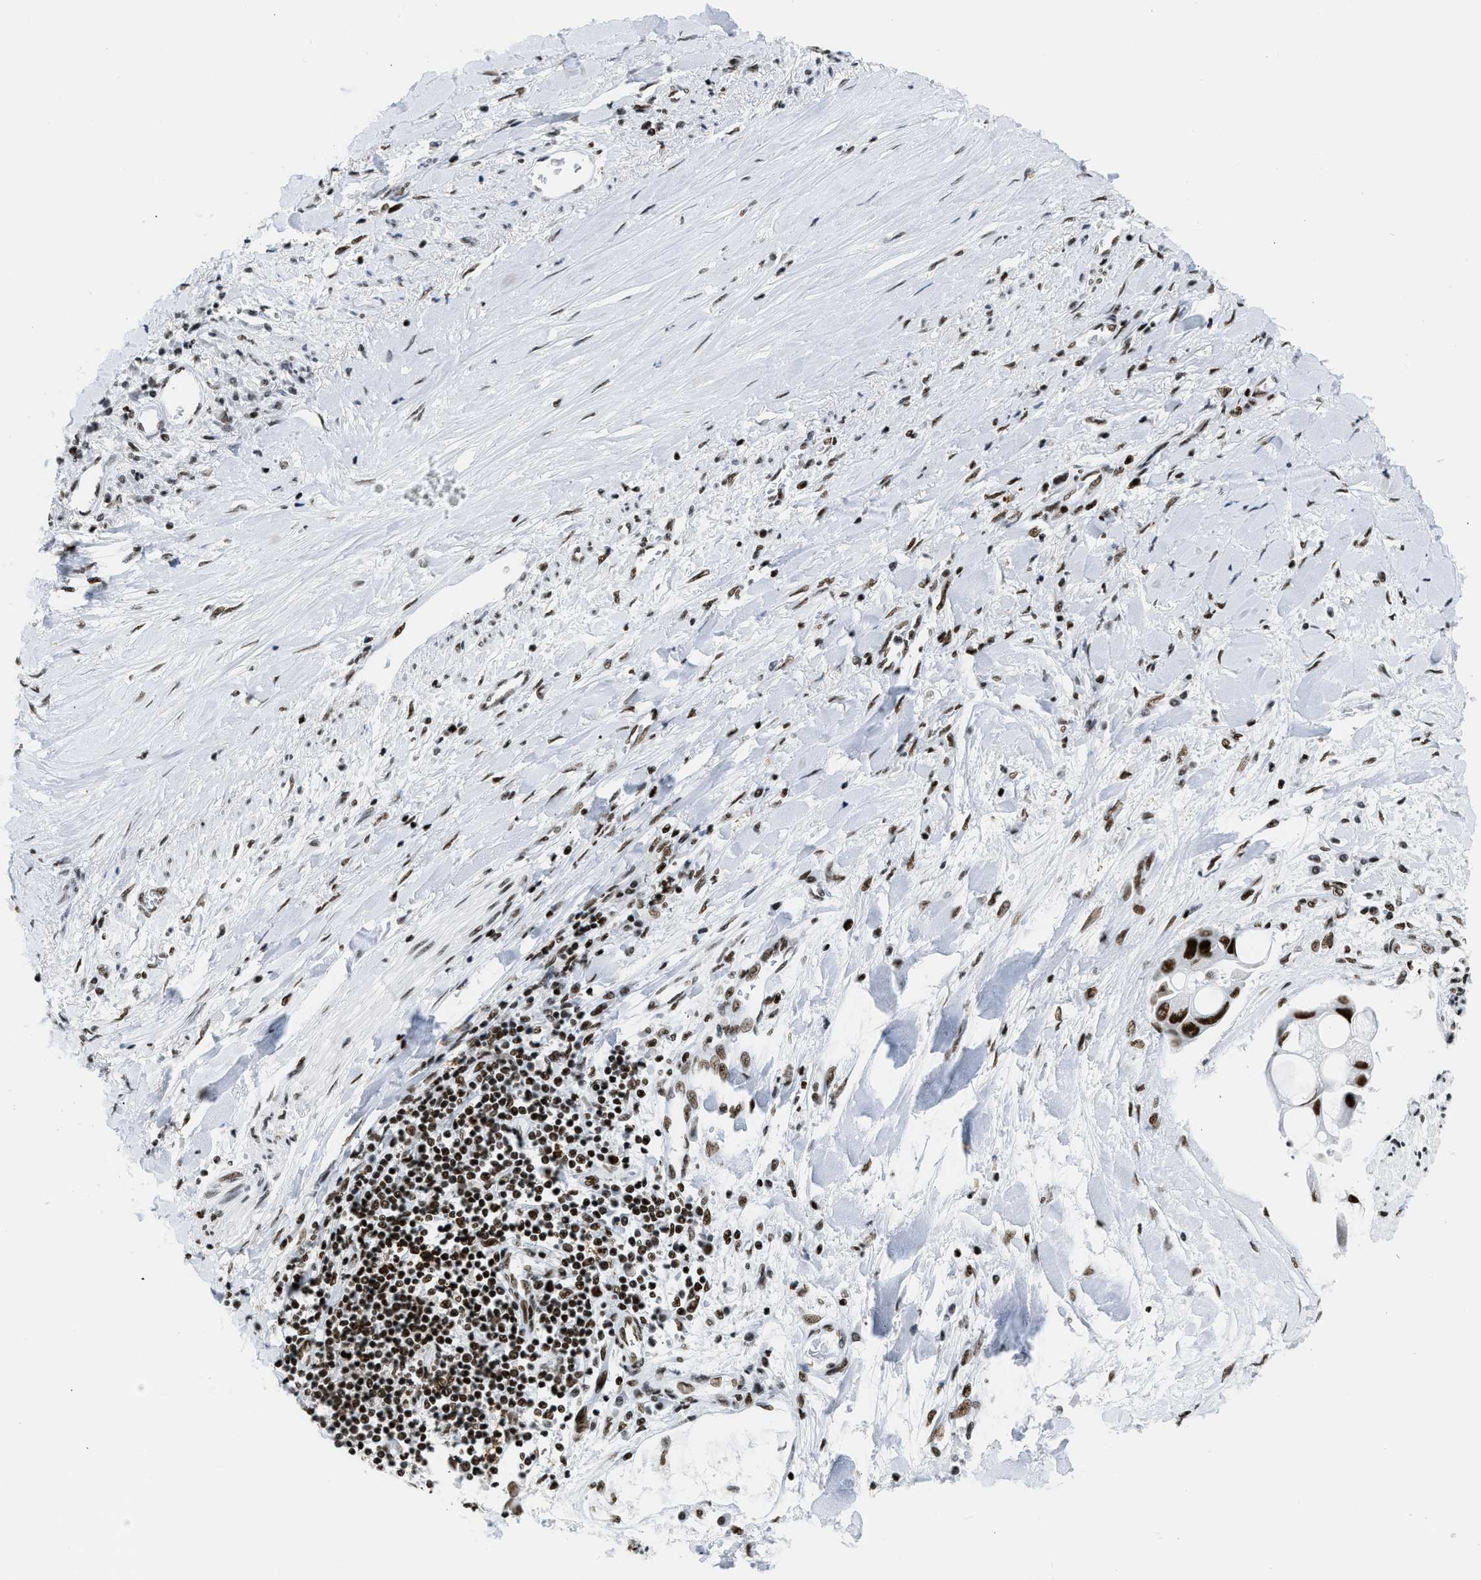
{"staining": {"intensity": "strong", "quantity": ">75%", "location": "nuclear"}, "tissue": "liver cancer", "cell_type": "Tumor cells", "image_type": "cancer", "snomed": [{"axis": "morphology", "description": "Cholangiocarcinoma"}, {"axis": "topography", "description": "Liver"}], "caption": "Liver cancer (cholangiocarcinoma) stained with immunohistochemistry shows strong nuclear staining in approximately >75% of tumor cells.", "gene": "PIF1", "patient": {"sex": "male", "age": 50}}